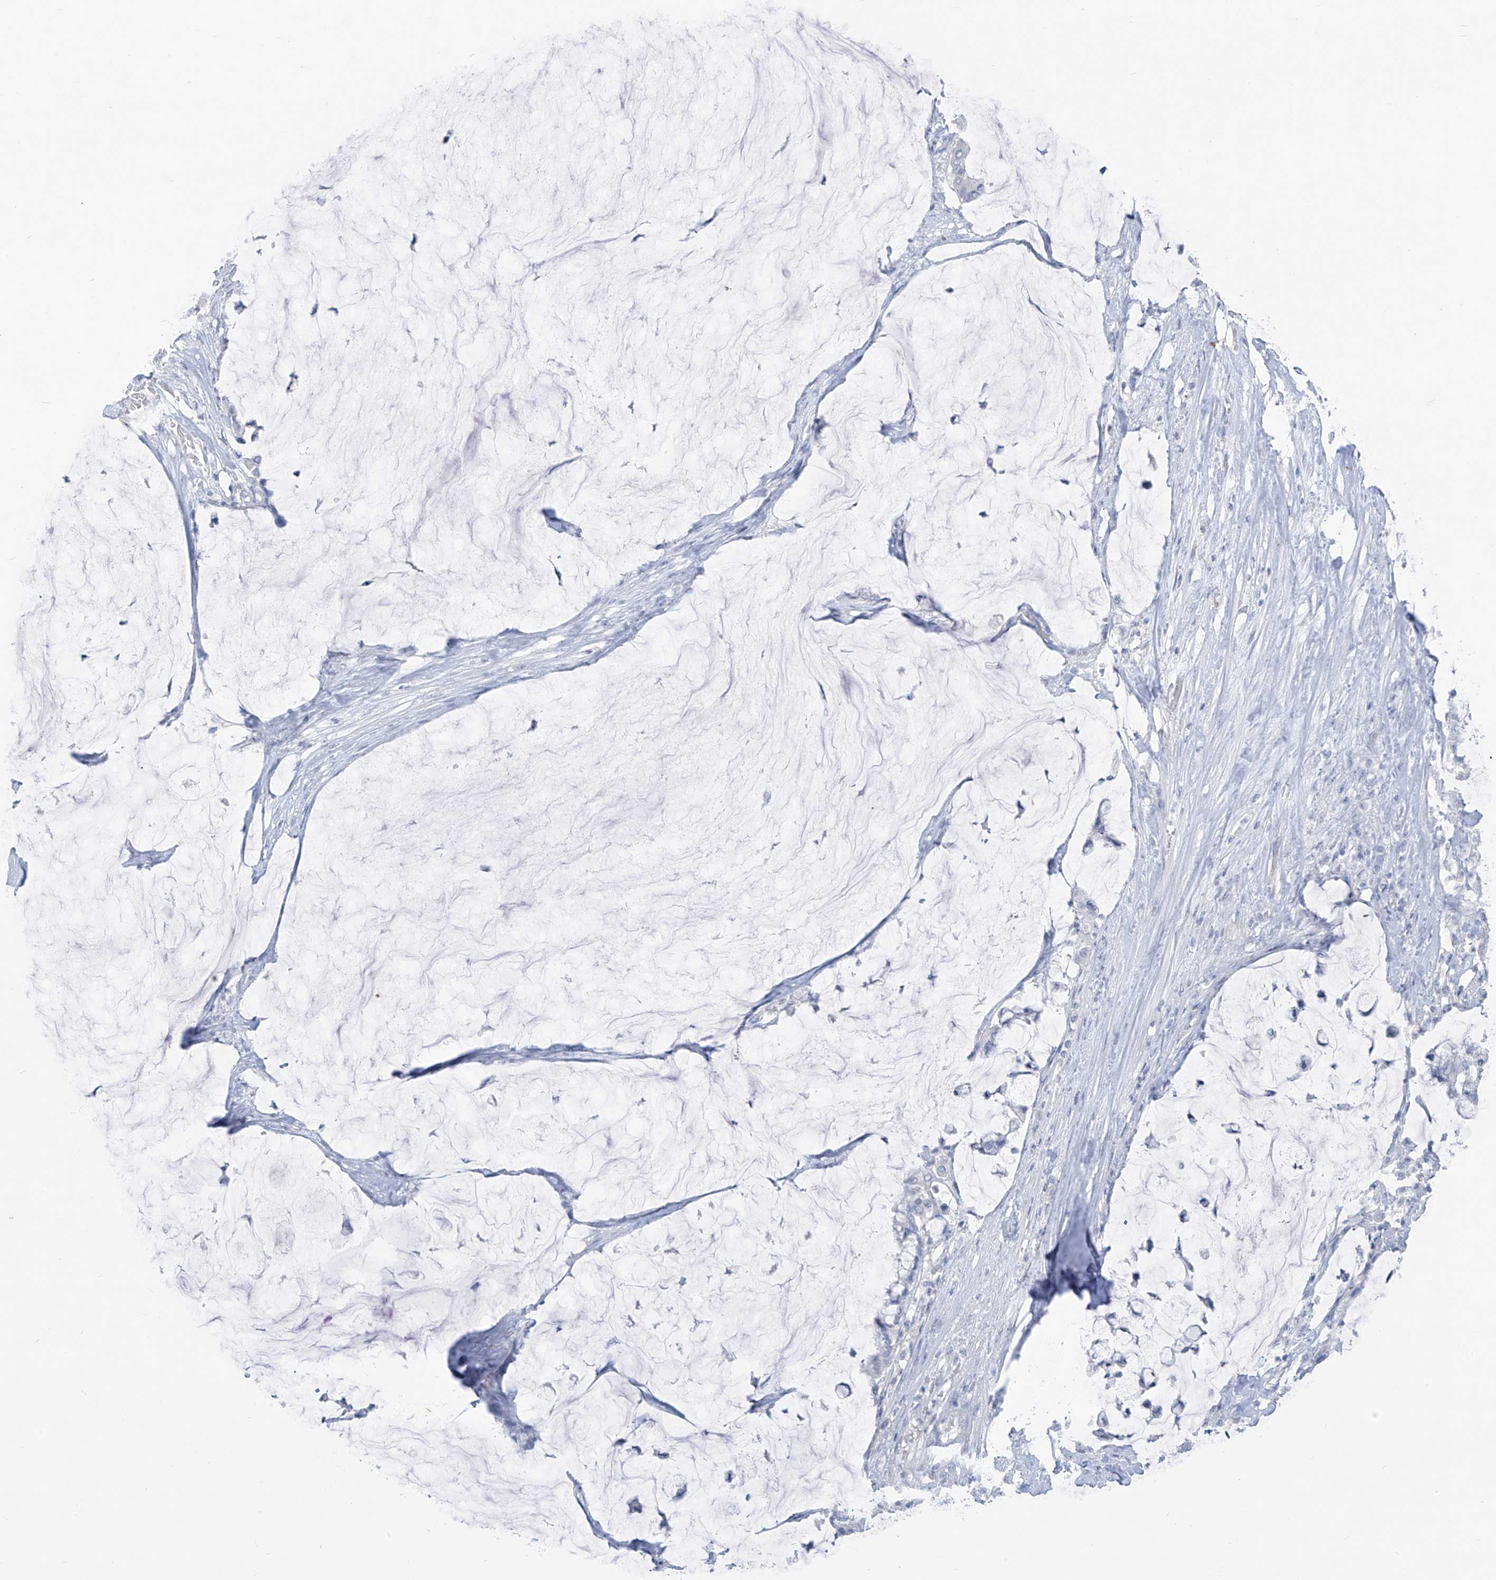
{"staining": {"intensity": "negative", "quantity": "none", "location": "none"}, "tissue": "pancreatic cancer", "cell_type": "Tumor cells", "image_type": "cancer", "snomed": [{"axis": "morphology", "description": "Adenocarcinoma, NOS"}, {"axis": "topography", "description": "Pancreas"}], "caption": "A micrograph of human pancreatic adenocarcinoma is negative for staining in tumor cells.", "gene": "CX3CR1", "patient": {"sex": "male", "age": 41}}